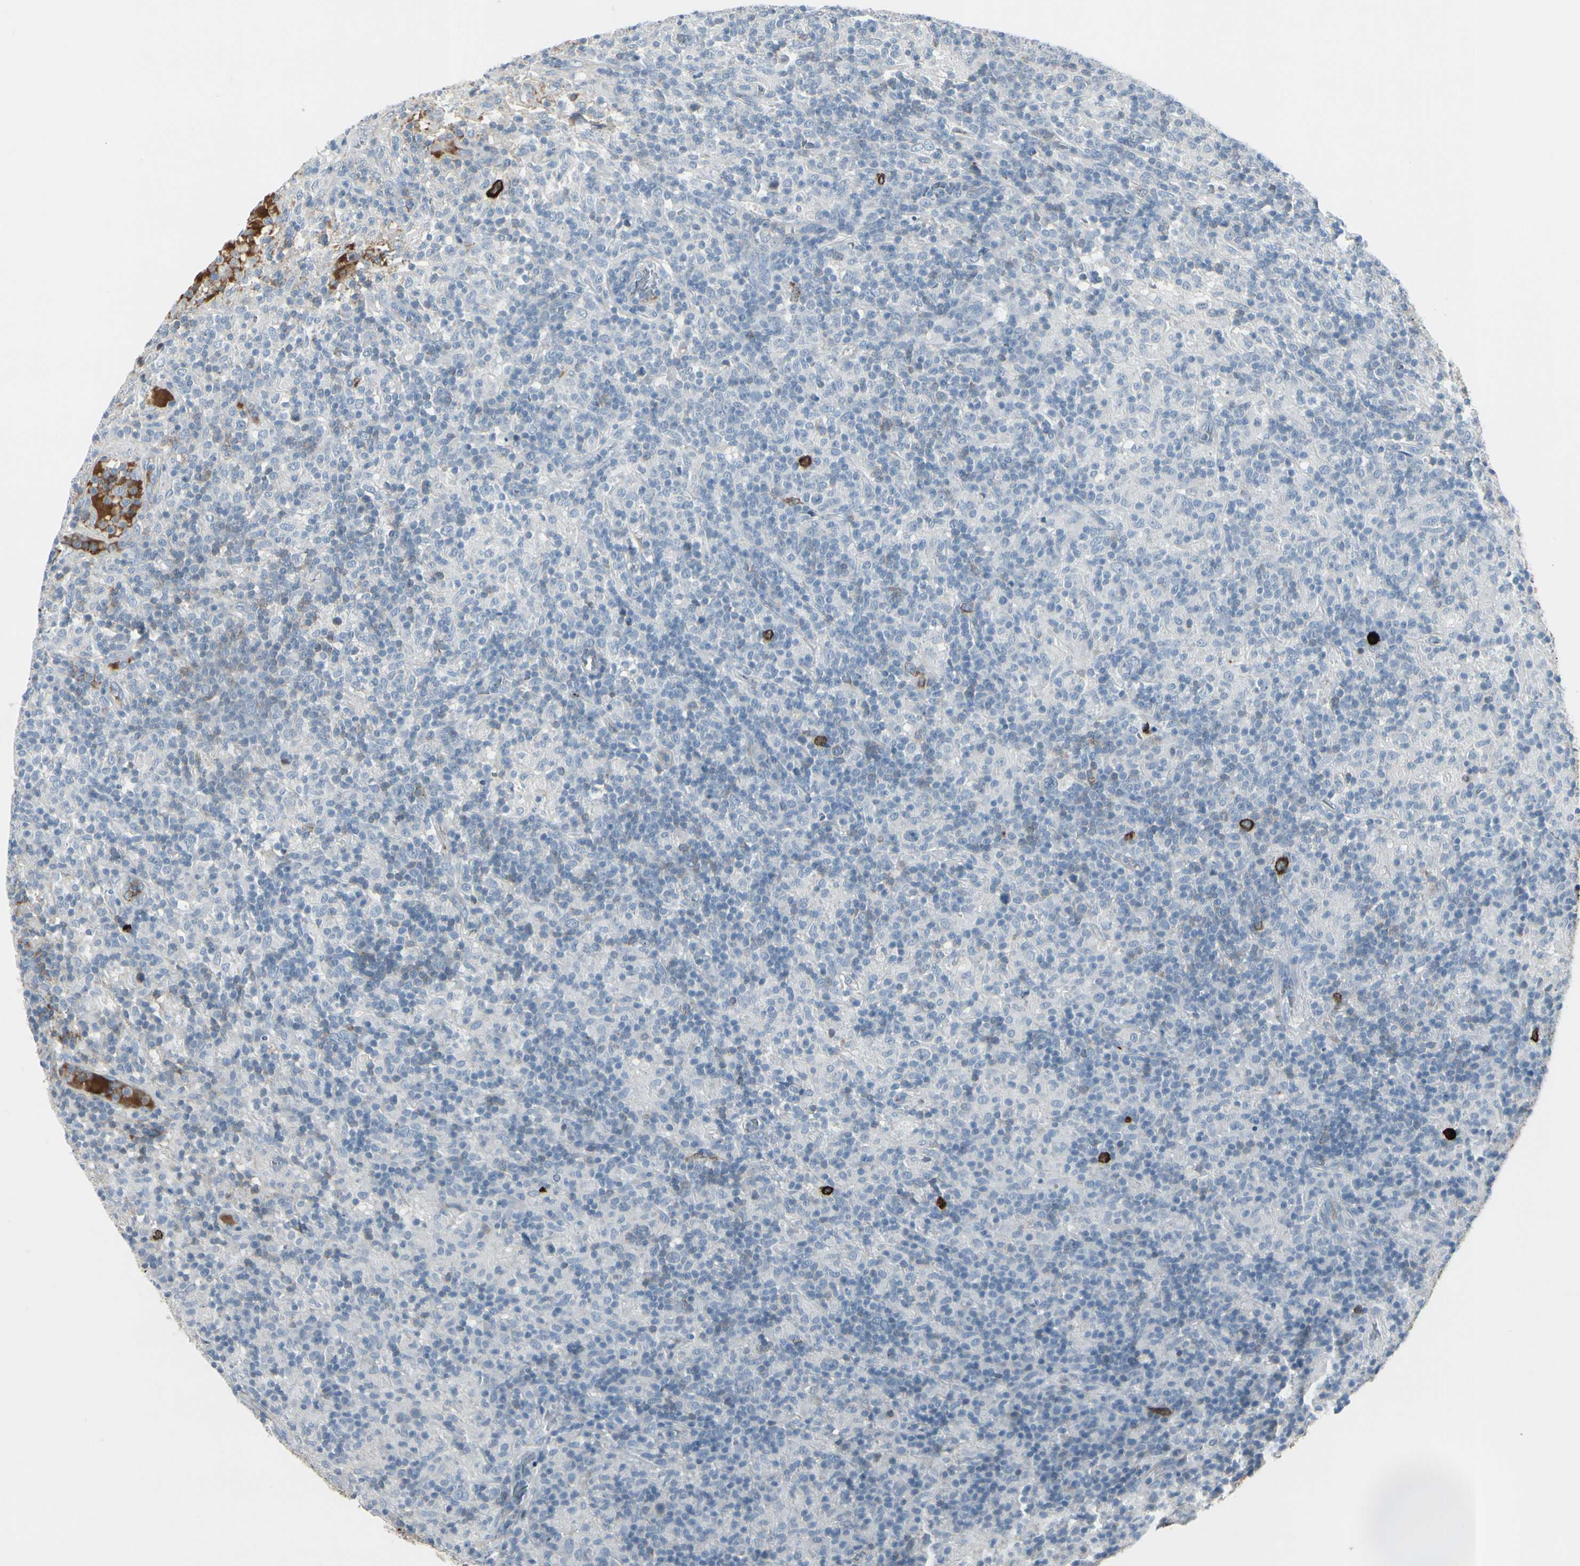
{"staining": {"intensity": "negative", "quantity": "none", "location": "none"}, "tissue": "lymphoma", "cell_type": "Tumor cells", "image_type": "cancer", "snomed": [{"axis": "morphology", "description": "Hodgkin's disease, NOS"}, {"axis": "topography", "description": "Lymph node"}], "caption": "Immunohistochemistry (IHC) photomicrograph of lymphoma stained for a protein (brown), which displays no expression in tumor cells.", "gene": "IGHM", "patient": {"sex": "male", "age": 70}}